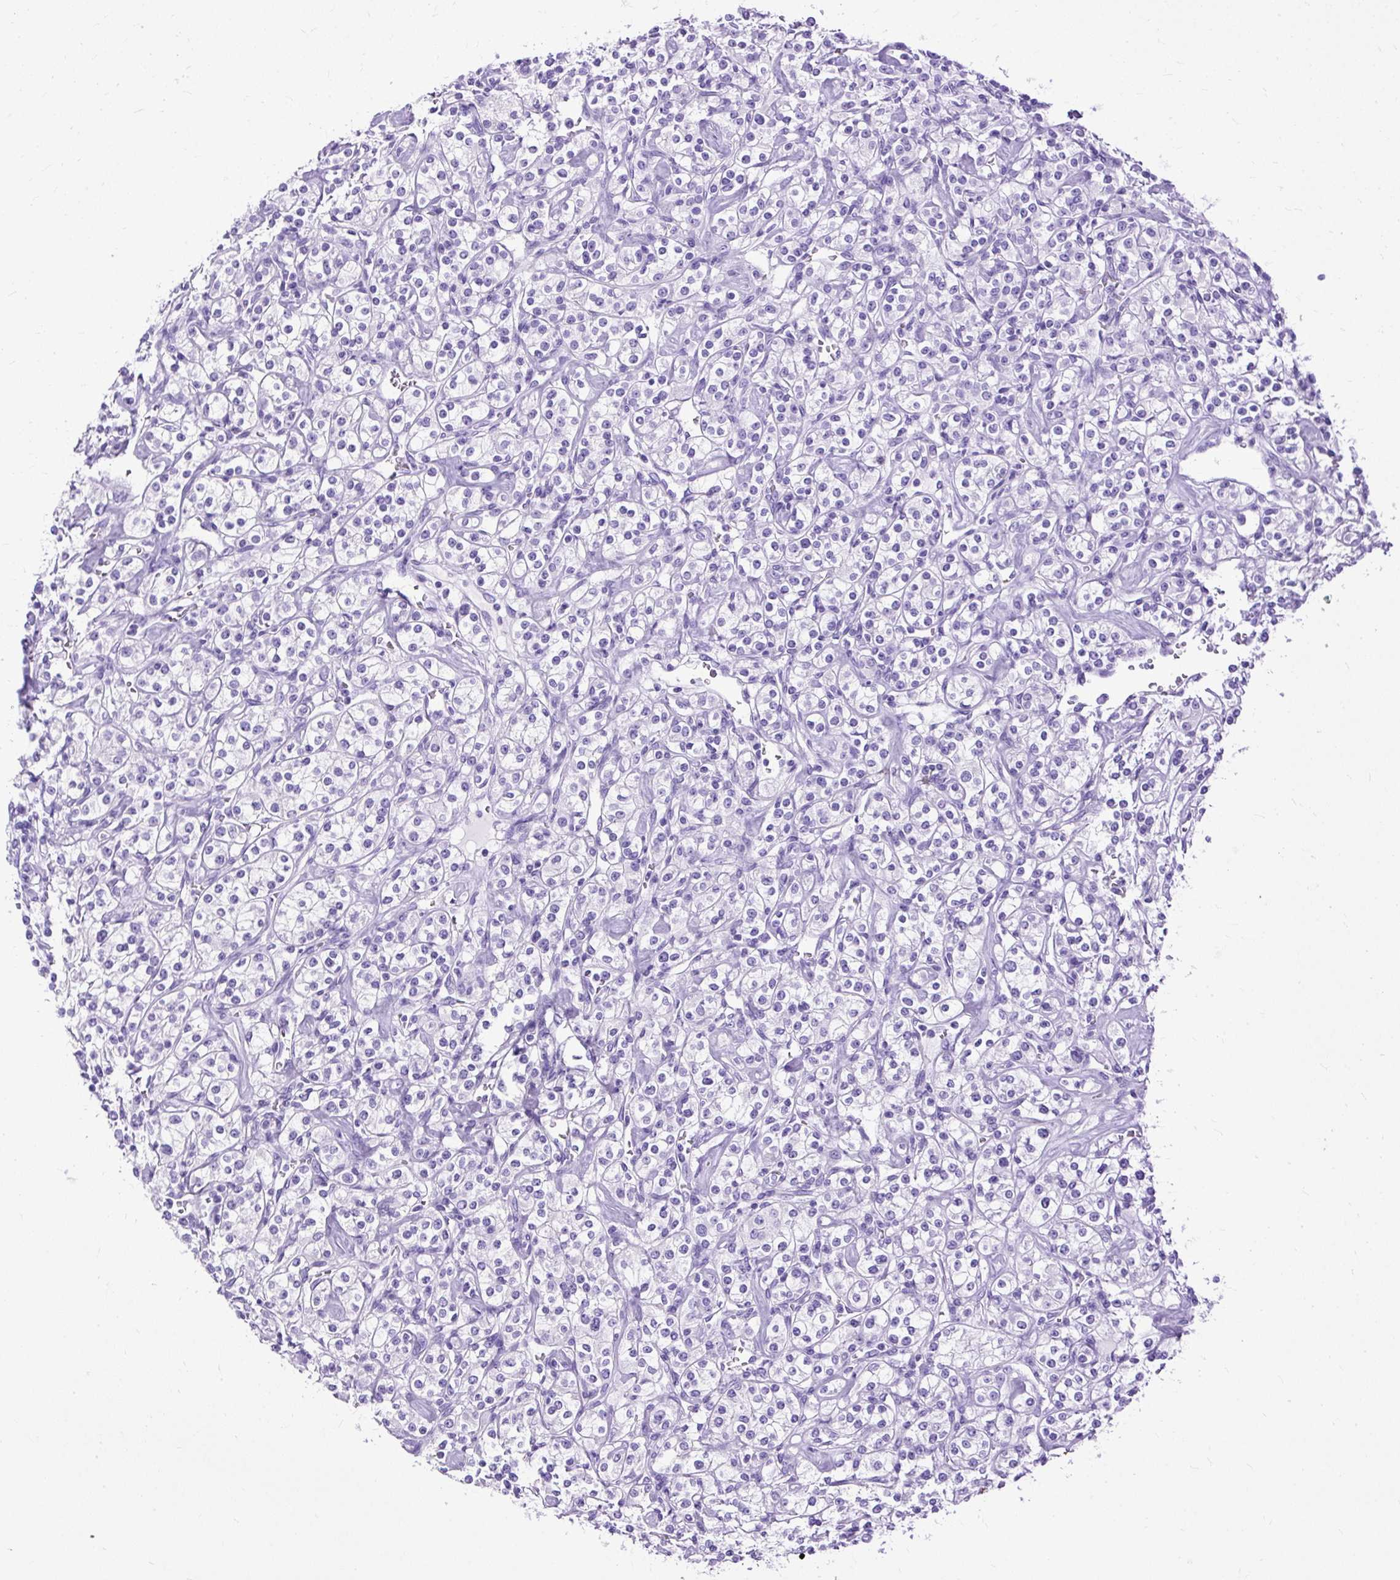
{"staining": {"intensity": "negative", "quantity": "none", "location": "none"}, "tissue": "renal cancer", "cell_type": "Tumor cells", "image_type": "cancer", "snomed": [{"axis": "morphology", "description": "Adenocarcinoma, NOS"}, {"axis": "topography", "description": "Kidney"}], "caption": "The IHC histopathology image has no significant staining in tumor cells of renal cancer tissue. (DAB immunohistochemistry visualized using brightfield microscopy, high magnification).", "gene": "SLC8A2", "patient": {"sex": "male", "age": 77}}